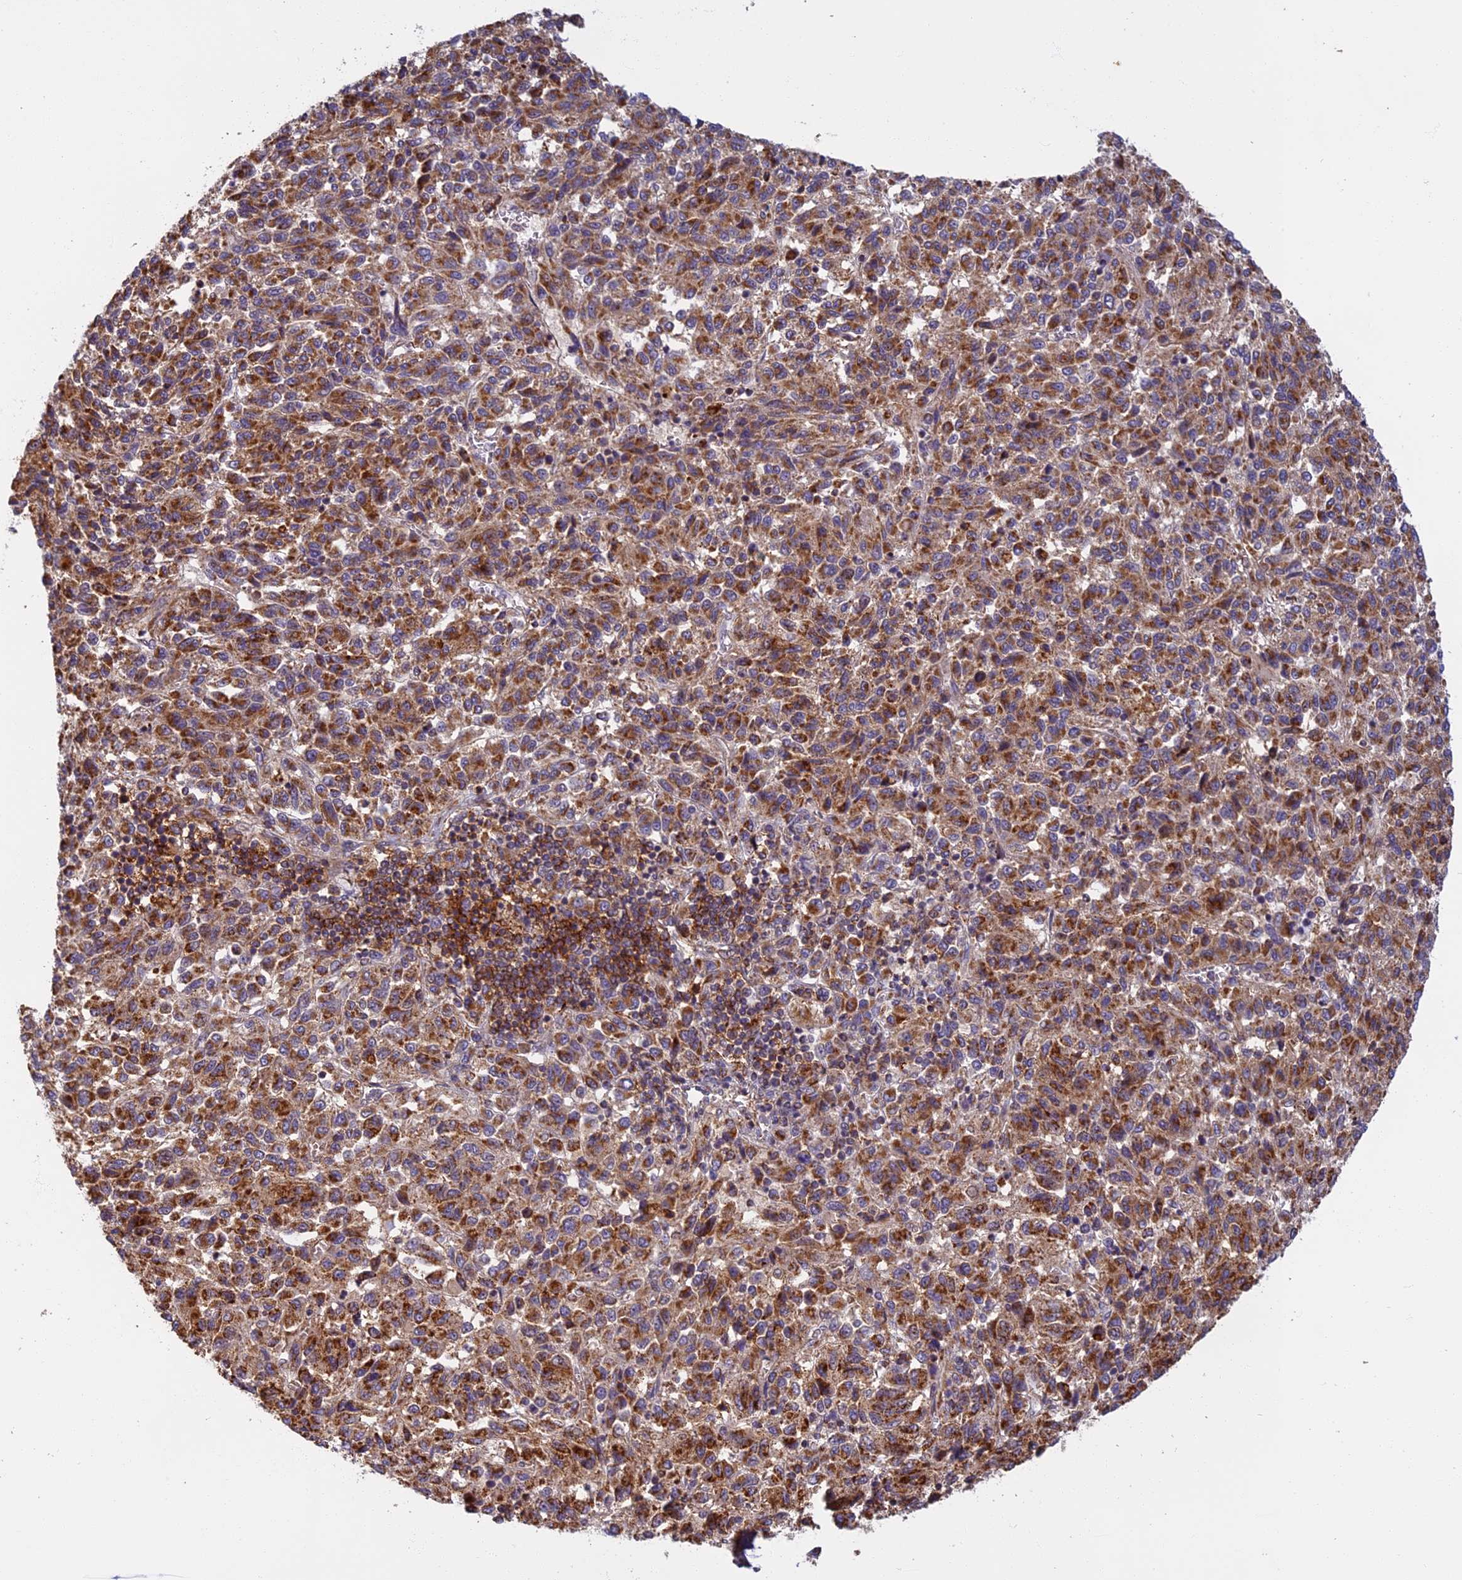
{"staining": {"intensity": "moderate", "quantity": ">75%", "location": "cytoplasmic/membranous"}, "tissue": "melanoma", "cell_type": "Tumor cells", "image_type": "cancer", "snomed": [{"axis": "morphology", "description": "Malignant melanoma, Metastatic site"}, {"axis": "topography", "description": "Lung"}], "caption": "Immunohistochemistry (IHC) image of neoplastic tissue: human malignant melanoma (metastatic site) stained using immunohistochemistry (IHC) exhibits medium levels of moderate protein expression localized specifically in the cytoplasmic/membranous of tumor cells, appearing as a cytoplasmic/membranous brown color.", "gene": "EDAR", "patient": {"sex": "male", "age": 64}}